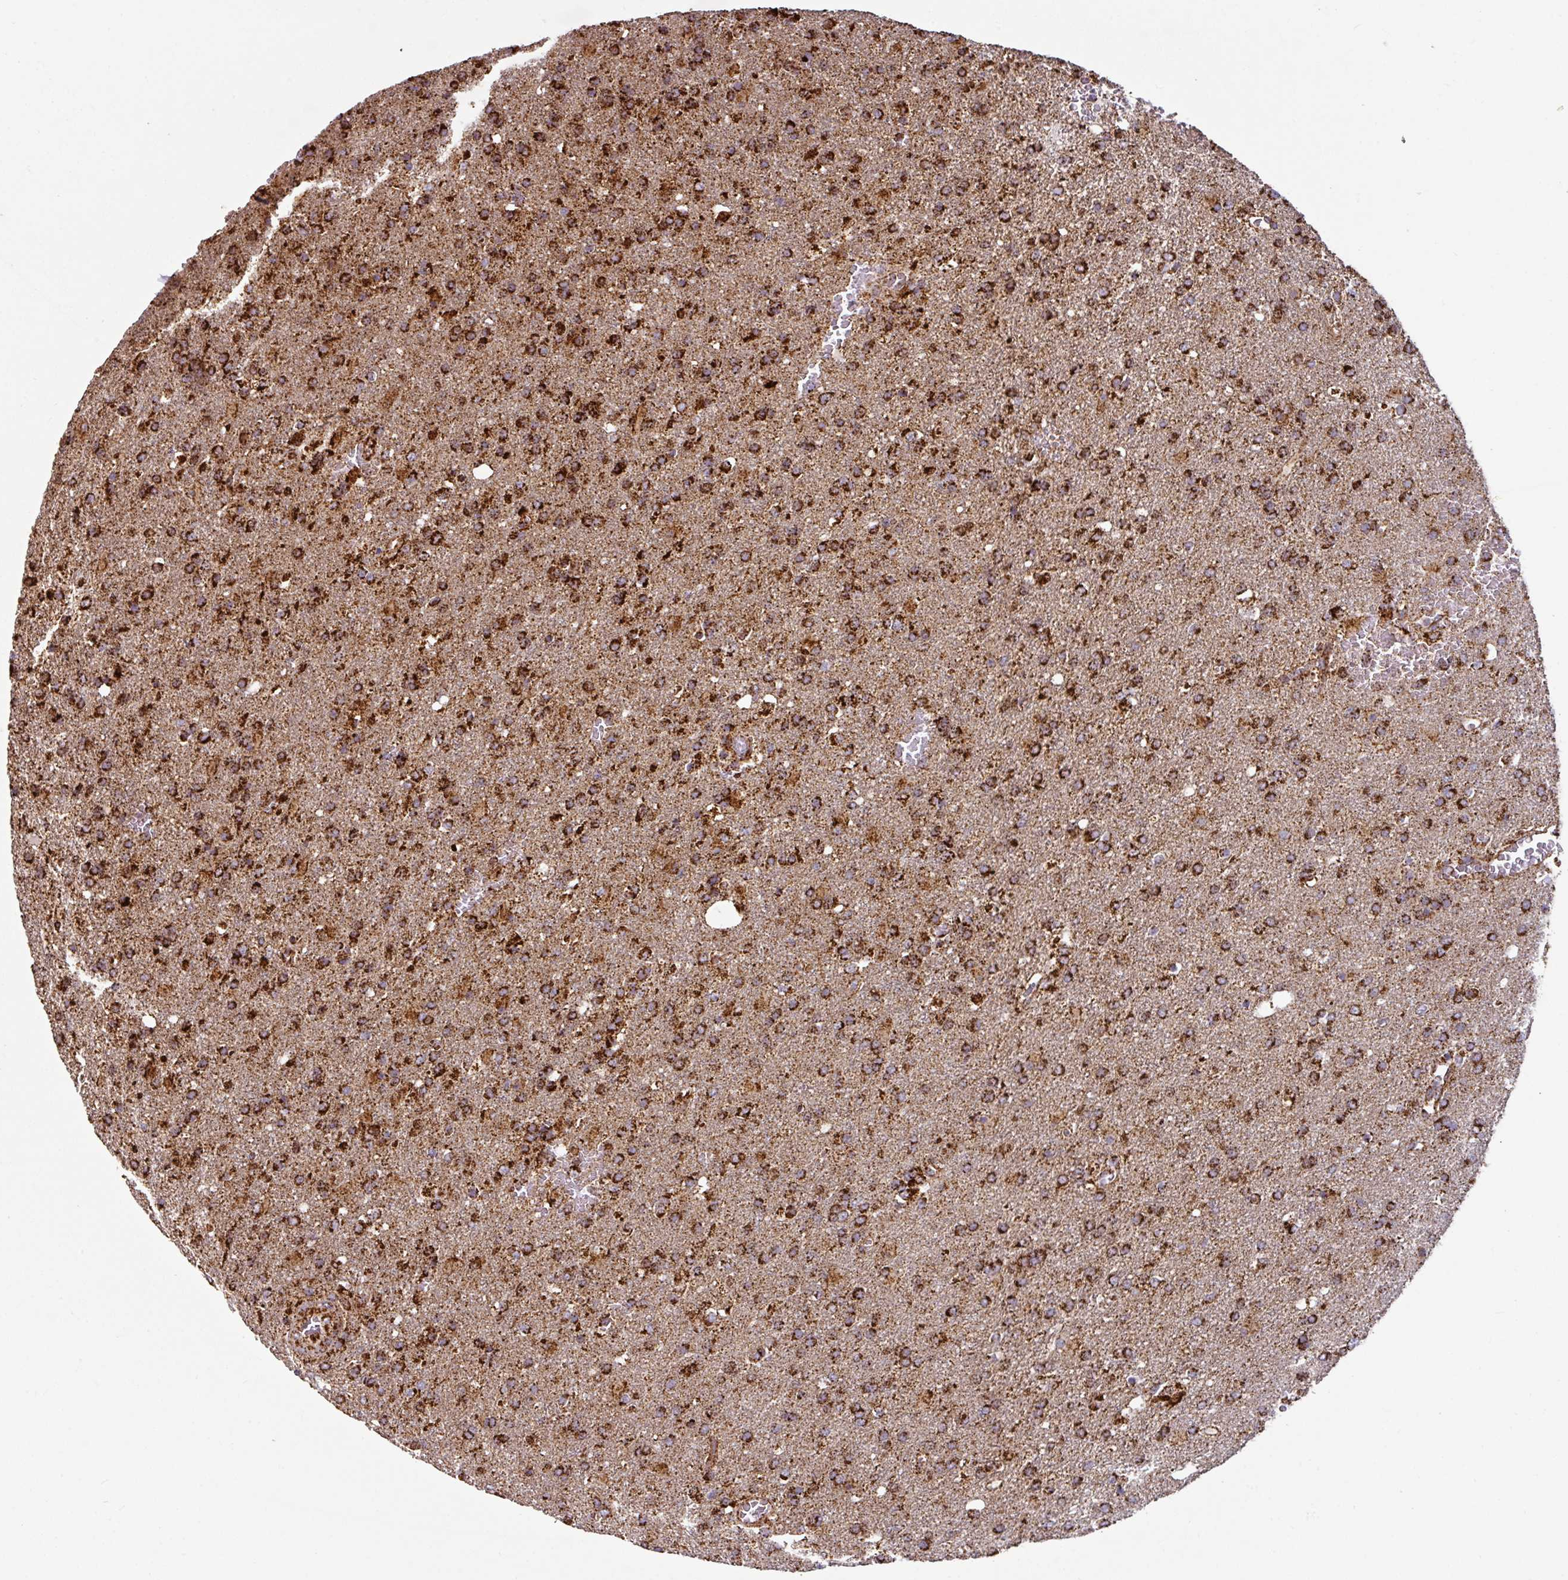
{"staining": {"intensity": "strong", "quantity": ">75%", "location": "cytoplasmic/membranous"}, "tissue": "glioma", "cell_type": "Tumor cells", "image_type": "cancer", "snomed": [{"axis": "morphology", "description": "Glioma, malignant, High grade"}, {"axis": "topography", "description": "Brain"}], "caption": "IHC histopathology image of human malignant glioma (high-grade) stained for a protein (brown), which shows high levels of strong cytoplasmic/membranous staining in about >75% of tumor cells.", "gene": "TRAP1", "patient": {"sex": "female", "age": 74}}